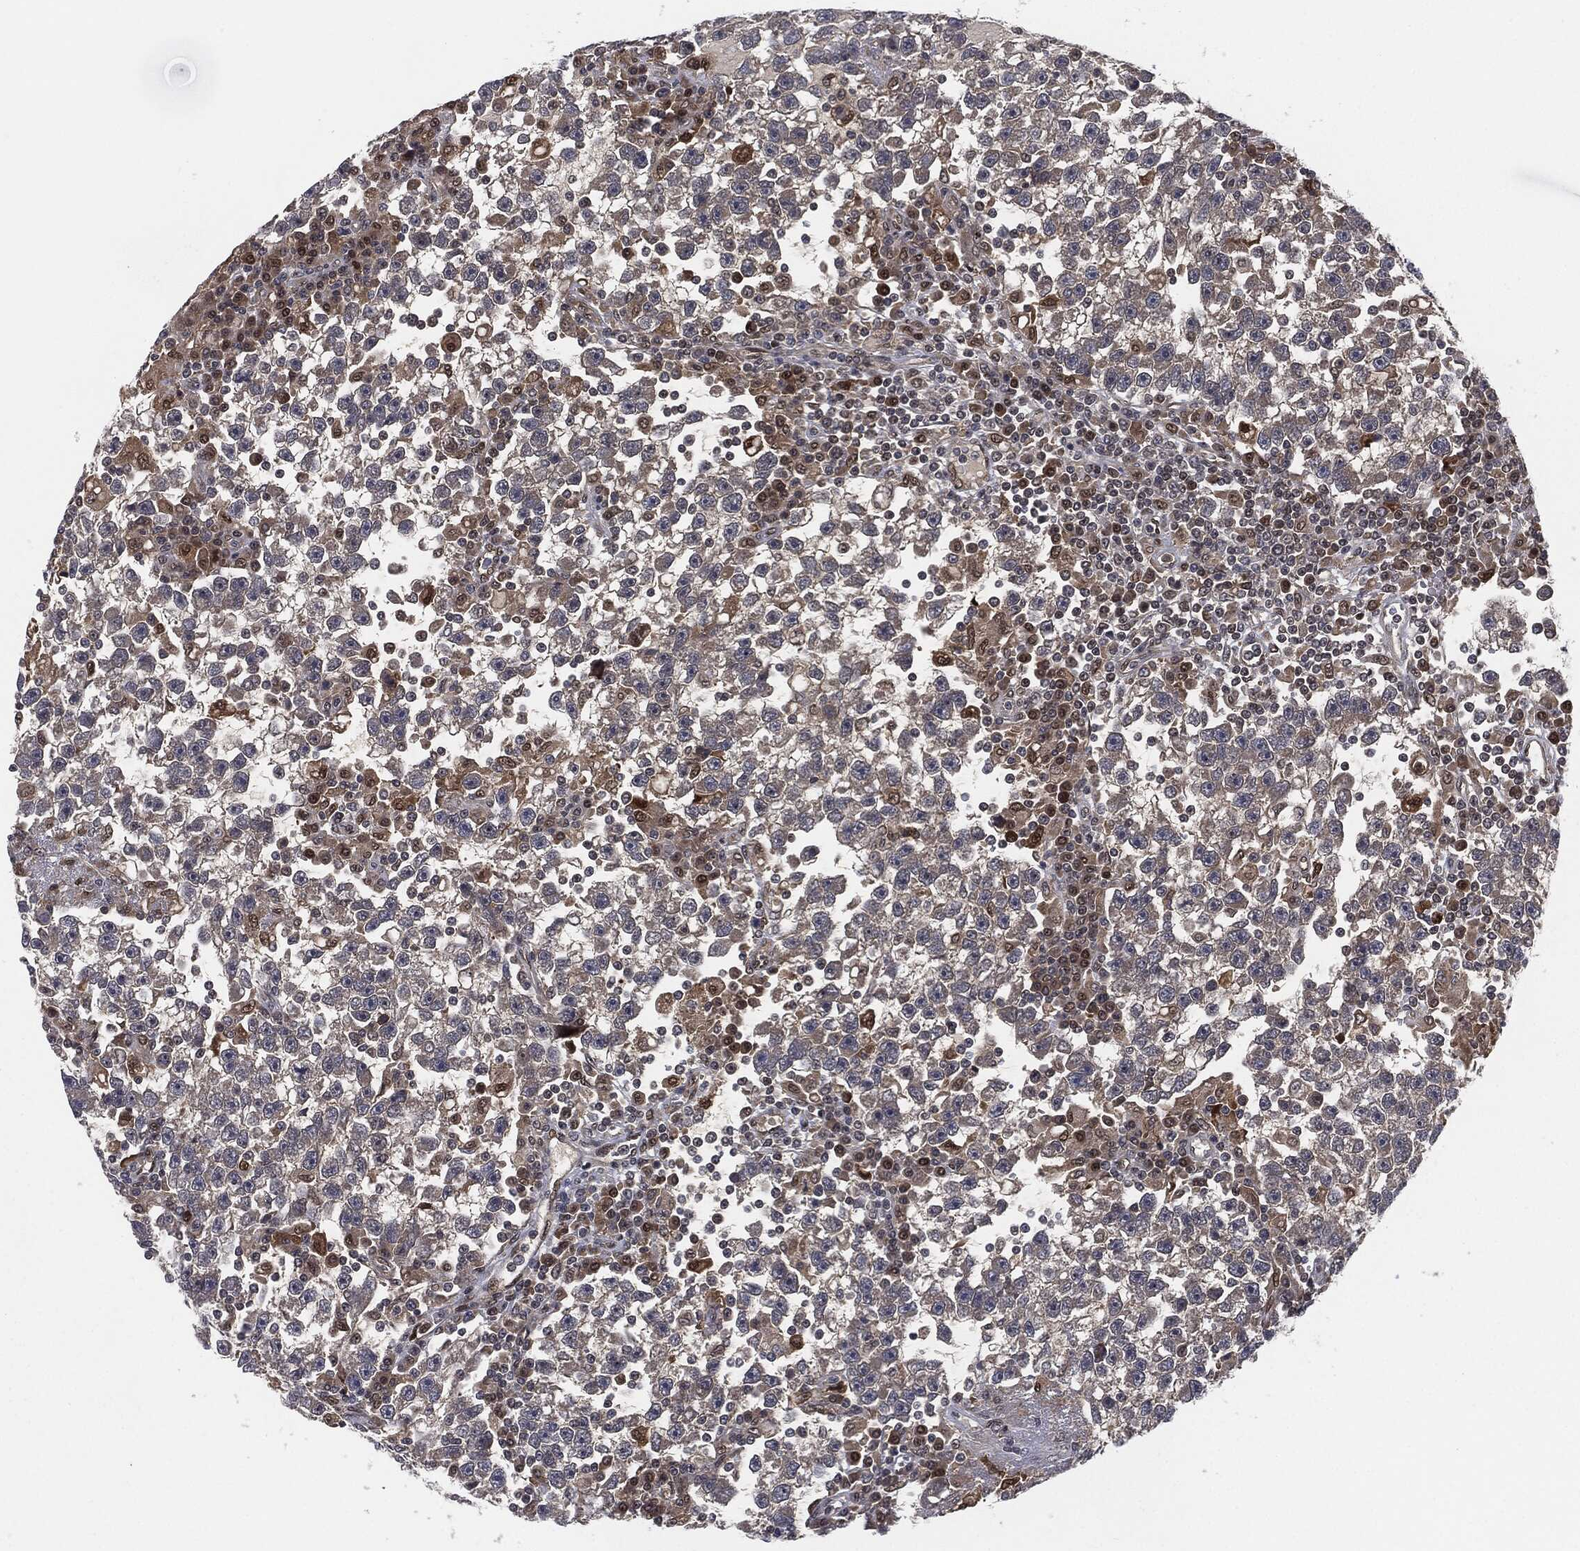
{"staining": {"intensity": "negative", "quantity": "none", "location": "none"}, "tissue": "testis cancer", "cell_type": "Tumor cells", "image_type": "cancer", "snomed": [{"axis": "morphology", "description": "Seminoma, NOS"}, {"axis": "topography", "description": "Testis"}], "caption": "A photomicrograph of testis cancer stained for a protein exhibits no brown staining in tumor cells.", "gene": "CAPRIN2", "patient": {"sex": "male", "age": 47}}